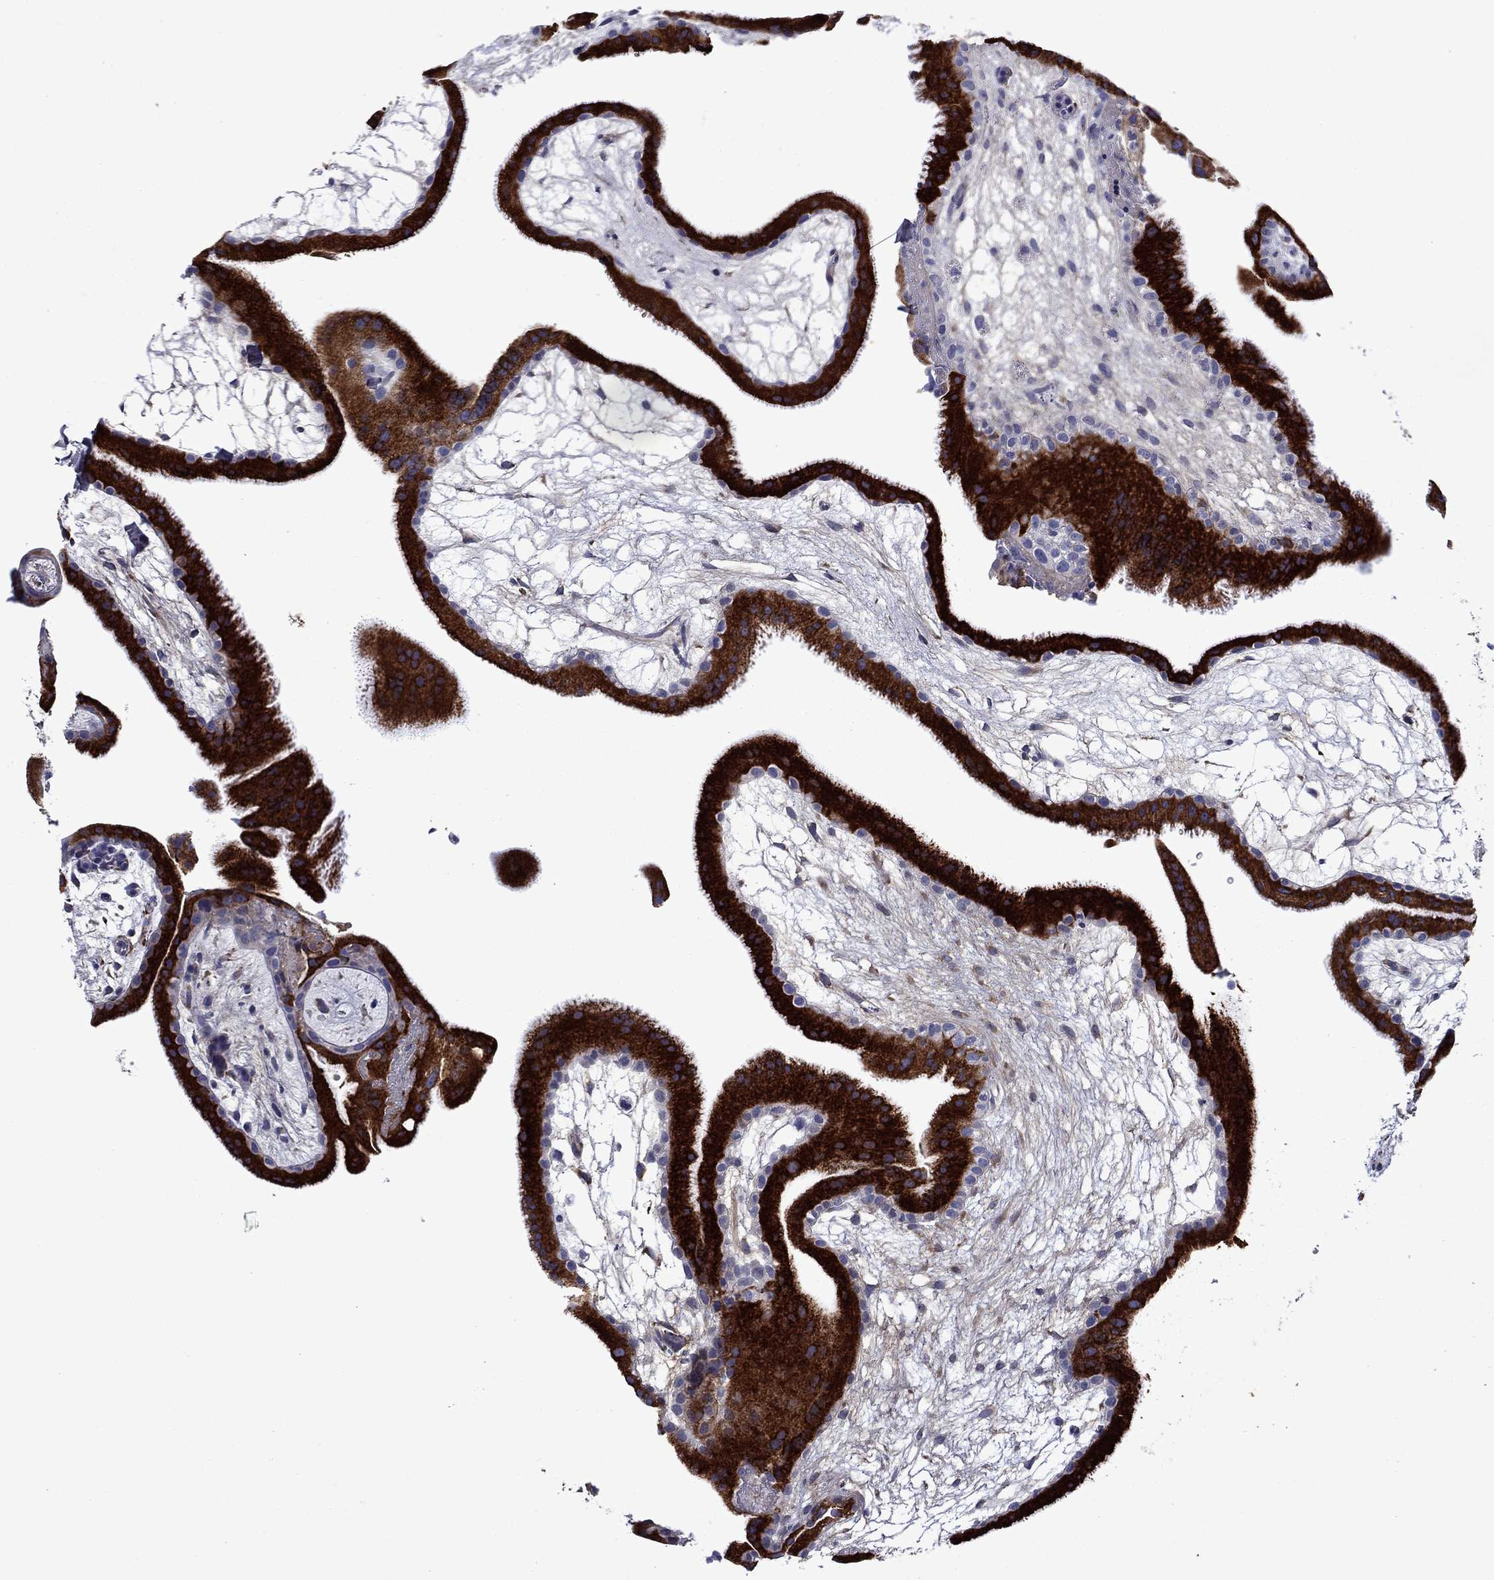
{"staining": {"intensity": "moderate", "quantity": "<25%", "location": "cytoplasmic/membranous"}, "tissue": "placenta", "cell_type": "Decidual cells", "image_type": "normal", "snomed": [{"axis": "morphology", "description": "Normal tissue, NOS"}, {"axis": "topography", "description": "Placenta"}], "caption": "Brown immunohistochemical staining in unremarkable human placenta demonstrates moderate cytoplasmic/membranous staining in about <25% of decidual cells.", "gene": "HSPG2", "patient": {"sex": "female", "age": 19}}